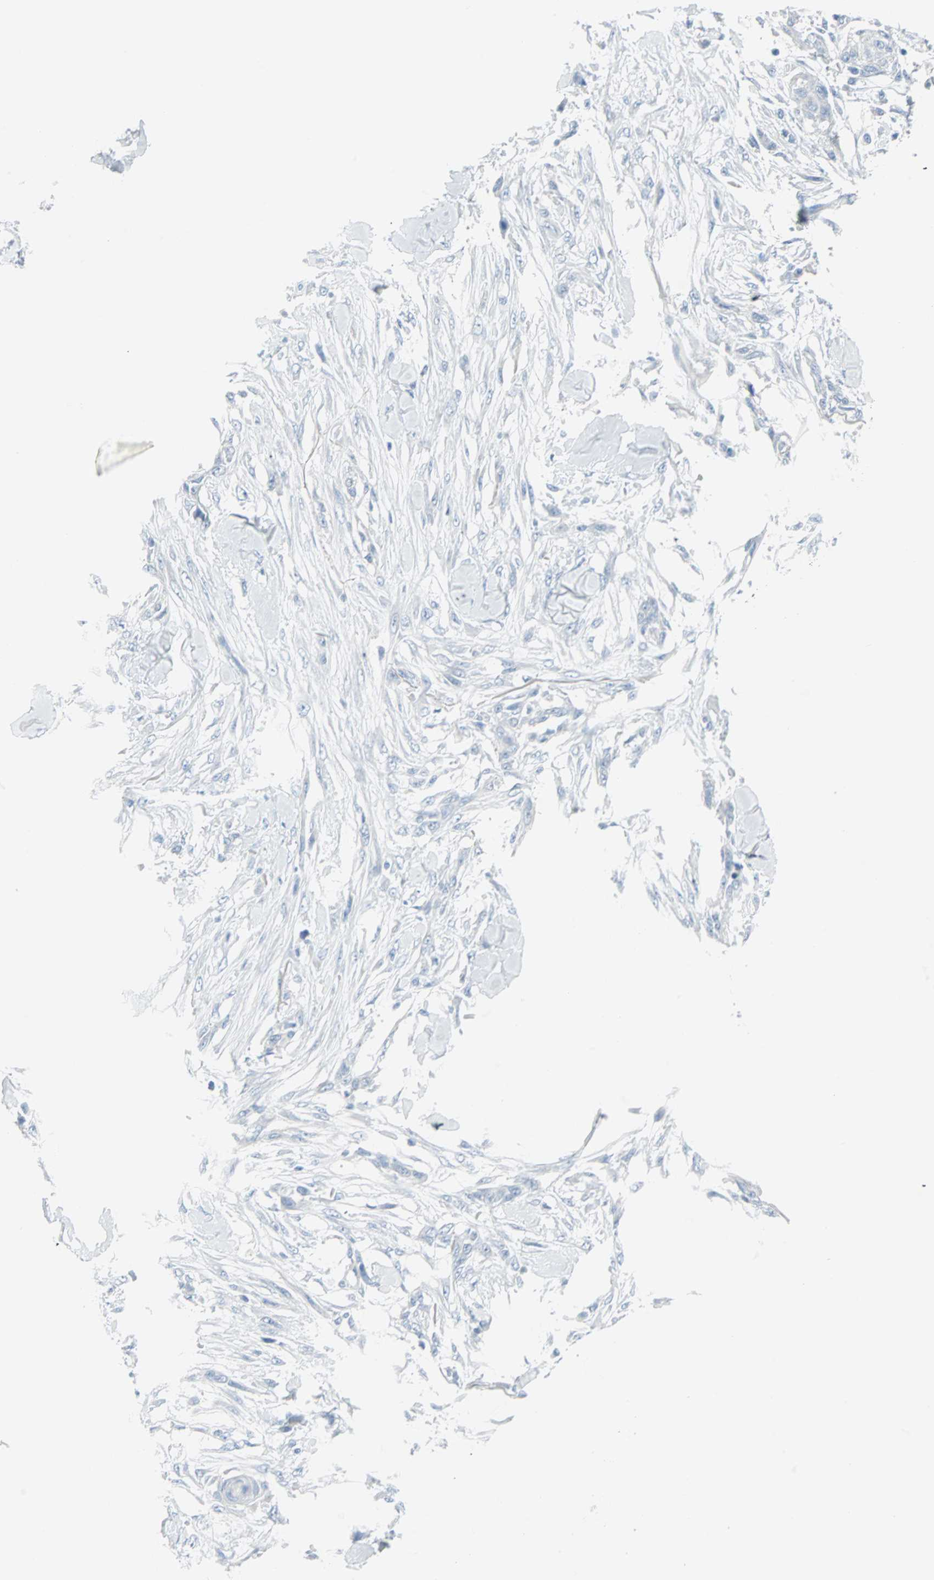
{"staining": {"intensity": "negative", "quantity": "none", "location": "none"}, "tissue": "skin cancer", "cell_type": "Tumor cells", "image_type": "cancer", "snomed": [{"axis": "morphology", "description": "Squamous cell carcinoma, NOS"}, {"axis": "topography", "description": "Skin"}], "caption": "There is no significant positivity in tumor cells of skin squamous cell carcinoma.", "gene": "STX1A", "patient": {"sex": "female", "age": 59}}